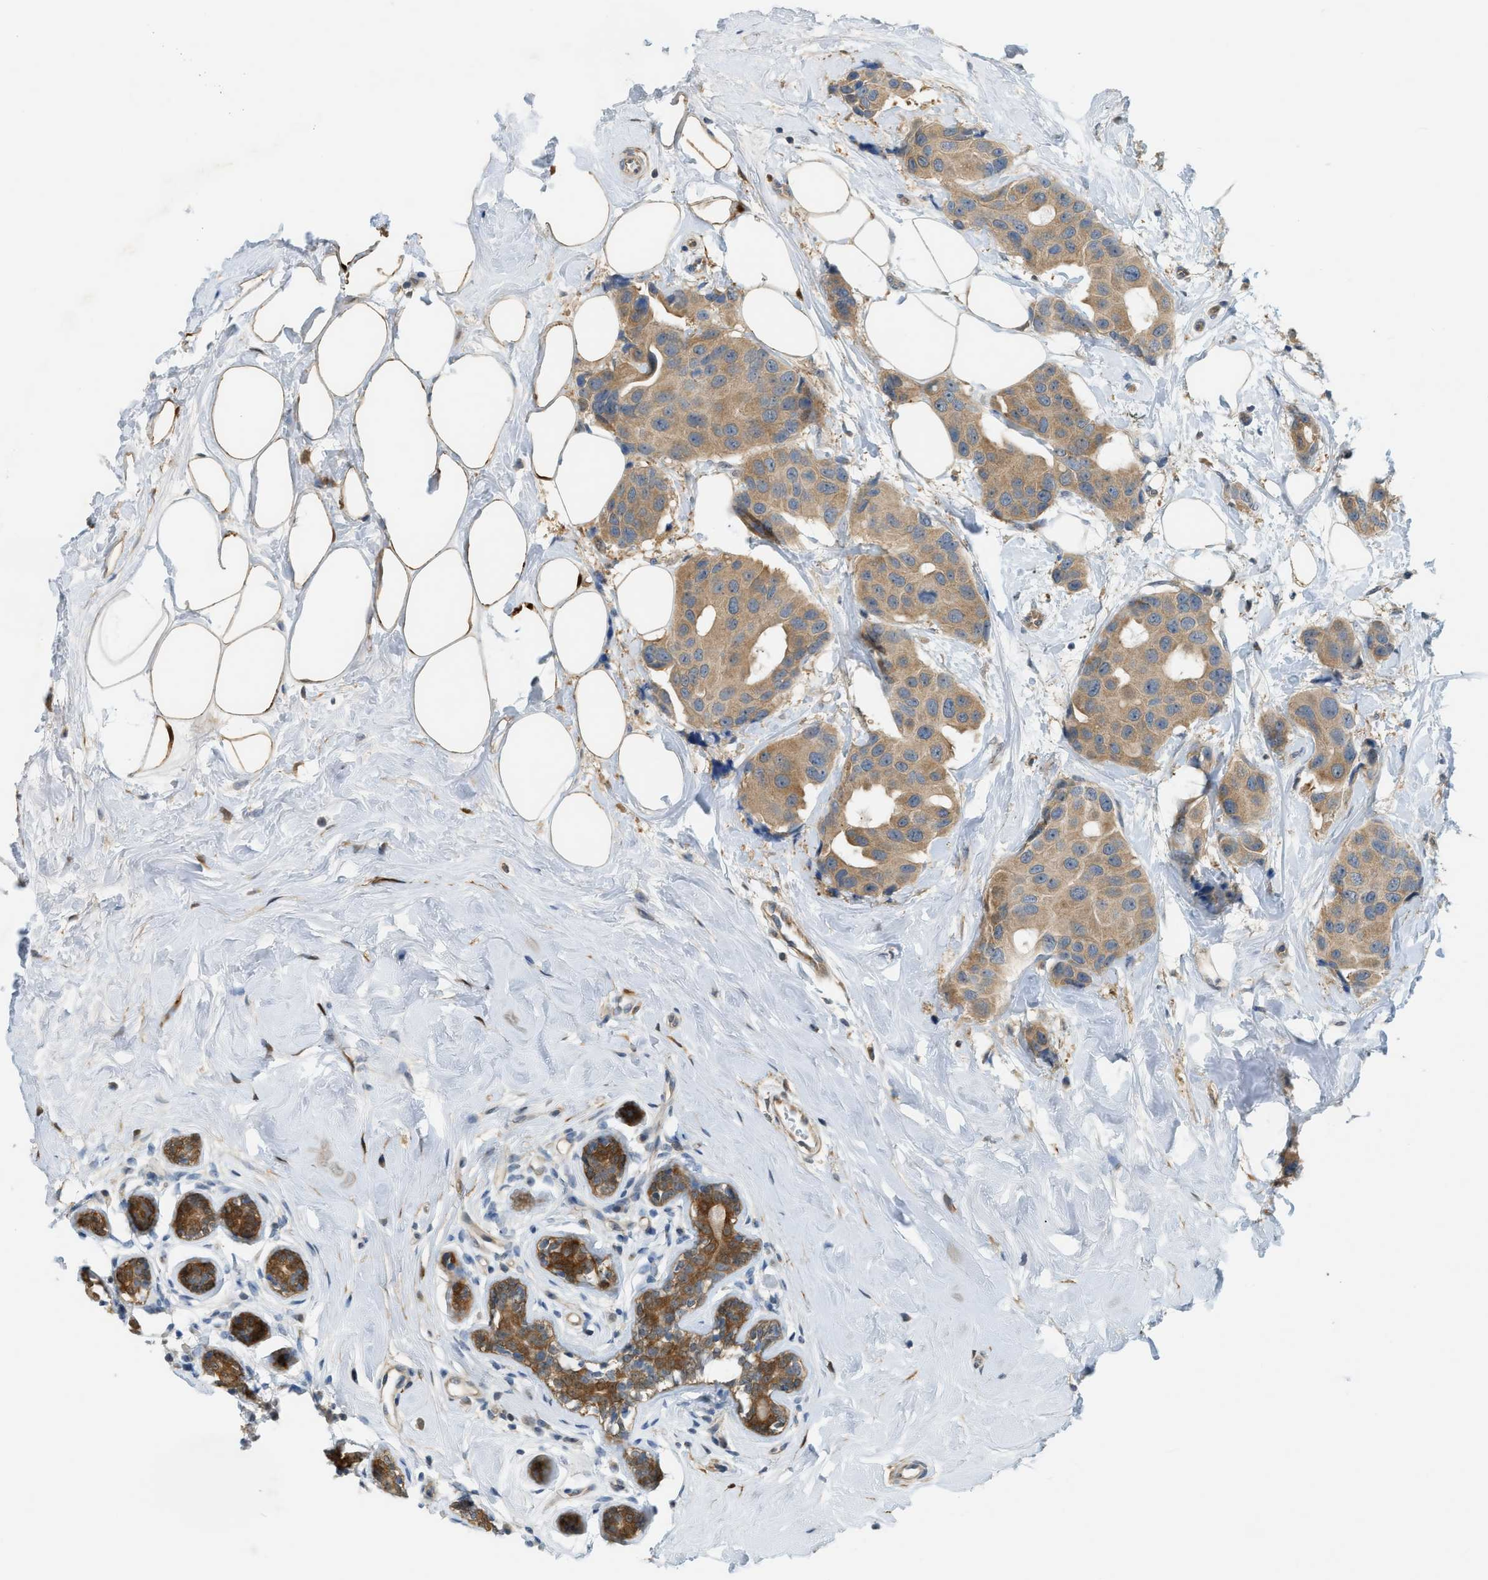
{"staining": {"intensity": "moderate", "quantity": ">75%", "location": "cytoplasmic/membranous"}, "tissue": "breast cancer", "cell_type": "Tumor cells", "image_type": "cancer", "snomed": [{"axis": "morphology", "description": "Normal tissue, NOS"}, {"axis": "morphology", "description": "Duct carcinoma"}, {"axis": "topography", "description": "Breast"}], "caption": "An immunohistochemistry (IHC) histopathology image of neoplastic tissue is shown. Protein staining in brown highlights moderate cytoplasmic/membranous positivity in breast cancer (invasive ductal carcinoma) within tumor cells.", "gene": "PDCL3", "patient": {"sex": "female", "age": 39}}